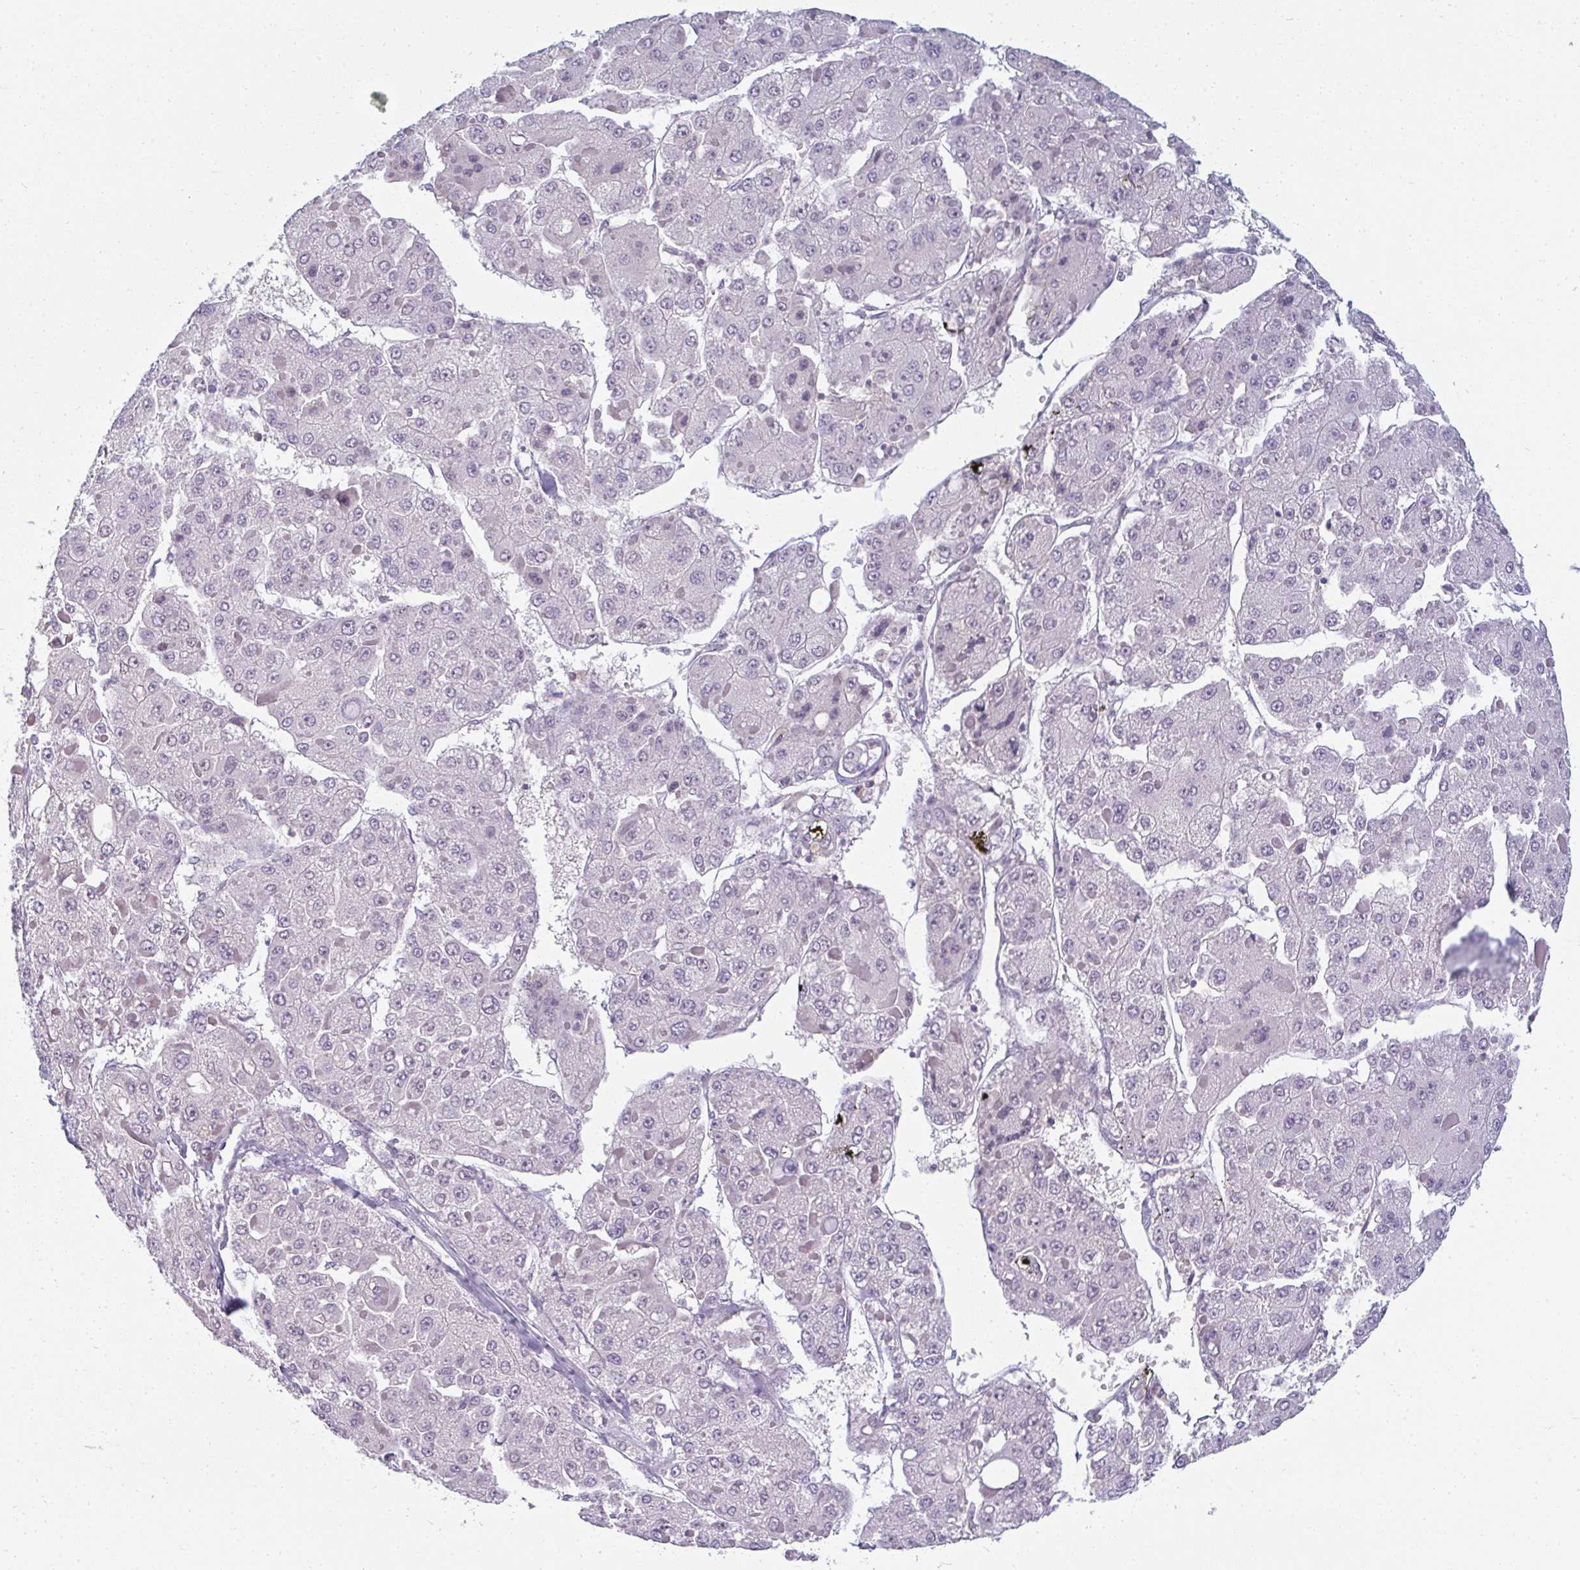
{"staining": {"intensity": "negative", "quantity": "none", "location": "none"}, "tissue": "liver cancer", "cell_type": "Tumor cells", "image_type": "cancer", "snomed": [{"axis": "morphology", "description": "Carcinoma, Hepatocellular, NOS"}, {"axis": "topography", "description": "Liver"}], "caption": "Liver cancer was stained to show a protein in brown. There is no significant expression in tumor cells.", "gene": "PPFIA4", "patient": {"sex": "female", "age": 73}}